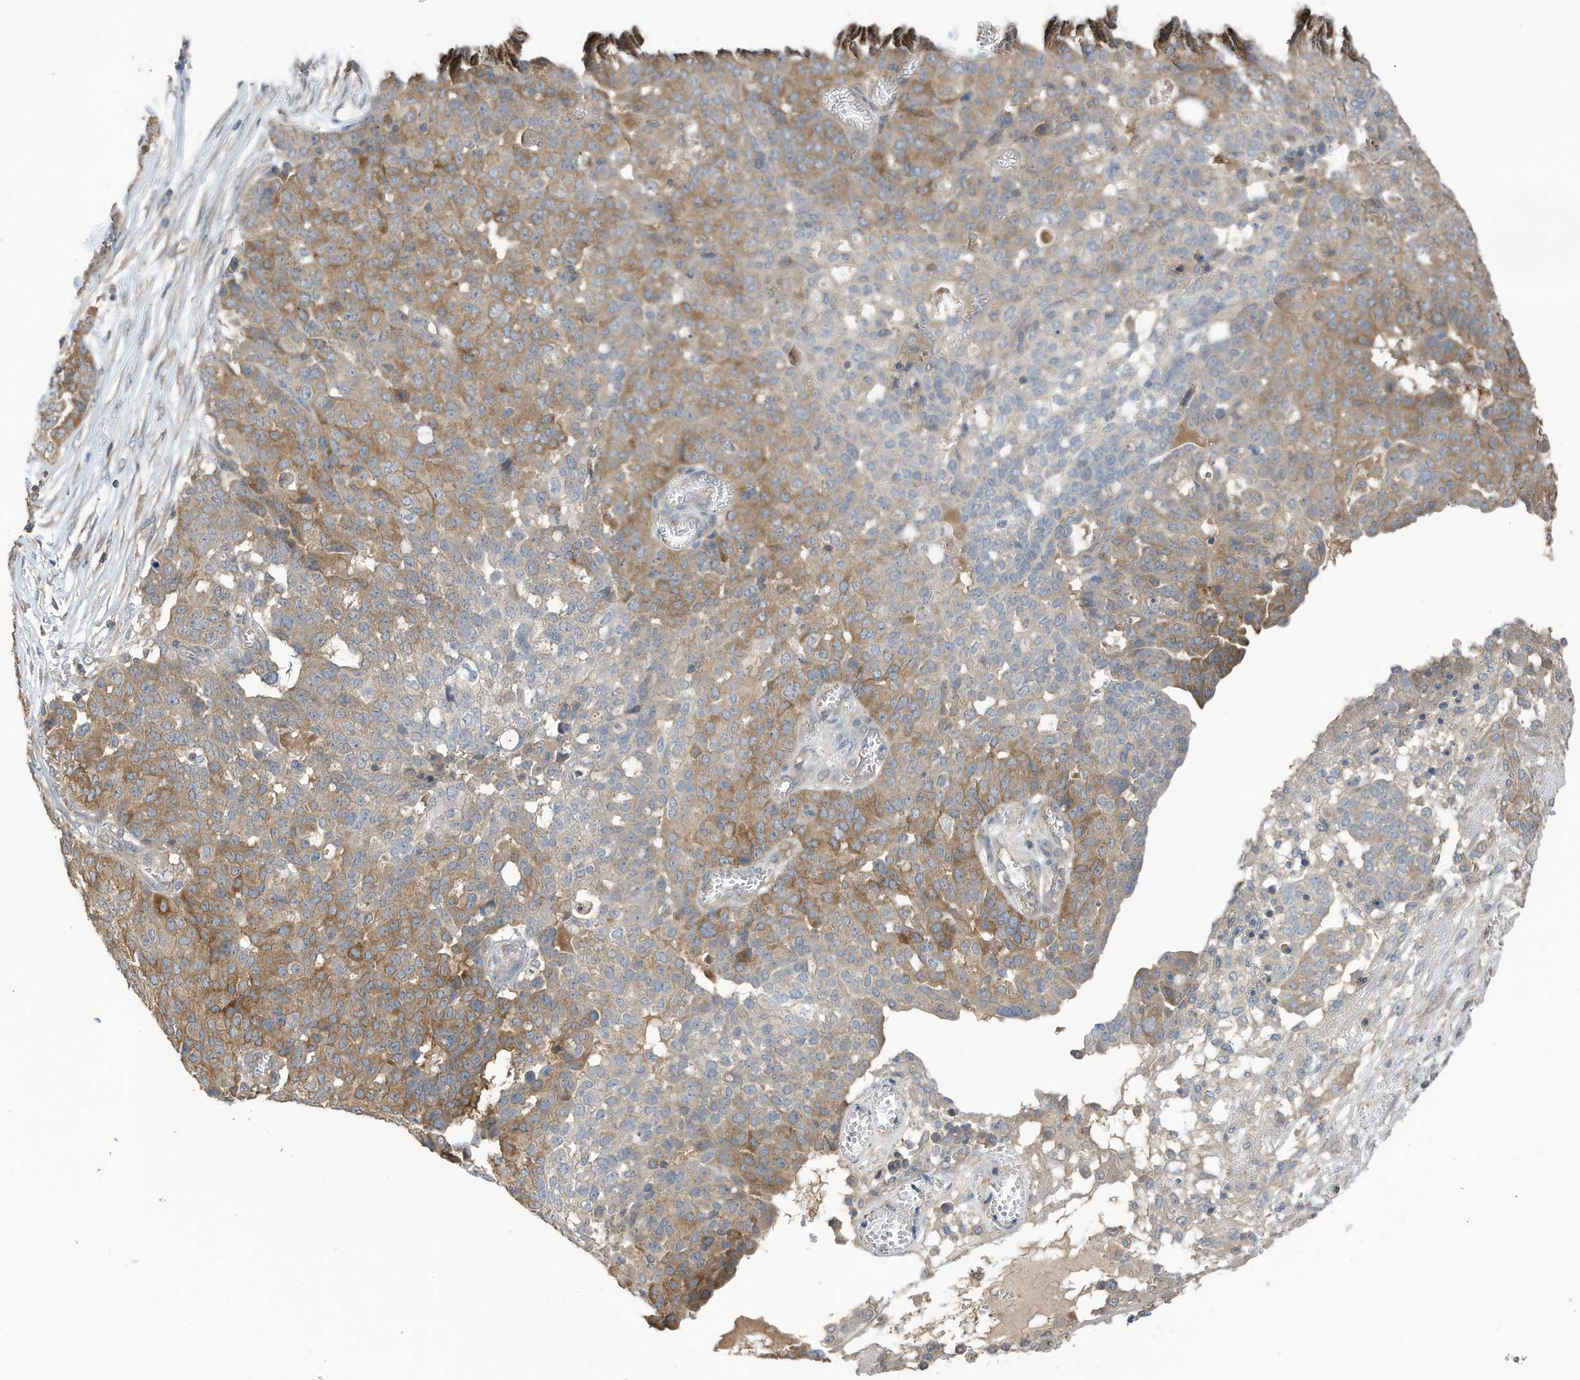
{"staining": {"intensity": "moderate", "quantity": ">75%", "location": "cytoplasmic/membranous"}, "tissue": "ovarian cancer", "cell_type": "Tumor cells", "image_type": "cancer", "snomed": [{"axis": "morphology", "description": "Cystadenocarcinoma, serous, NOS"}, {"axis": "topography", "description": "Soft tissue"}, {"axis": "topography", "description": "Ovary"}], "caption": "DAB immunohistochemical staining of ovarian serous cystadenocarcinoma displays moderate cytoplasmic/membranous protein staining in about >75% of tumor cells.", "gene": "REC8", "patient": {"sex": "female", "age": 57}}